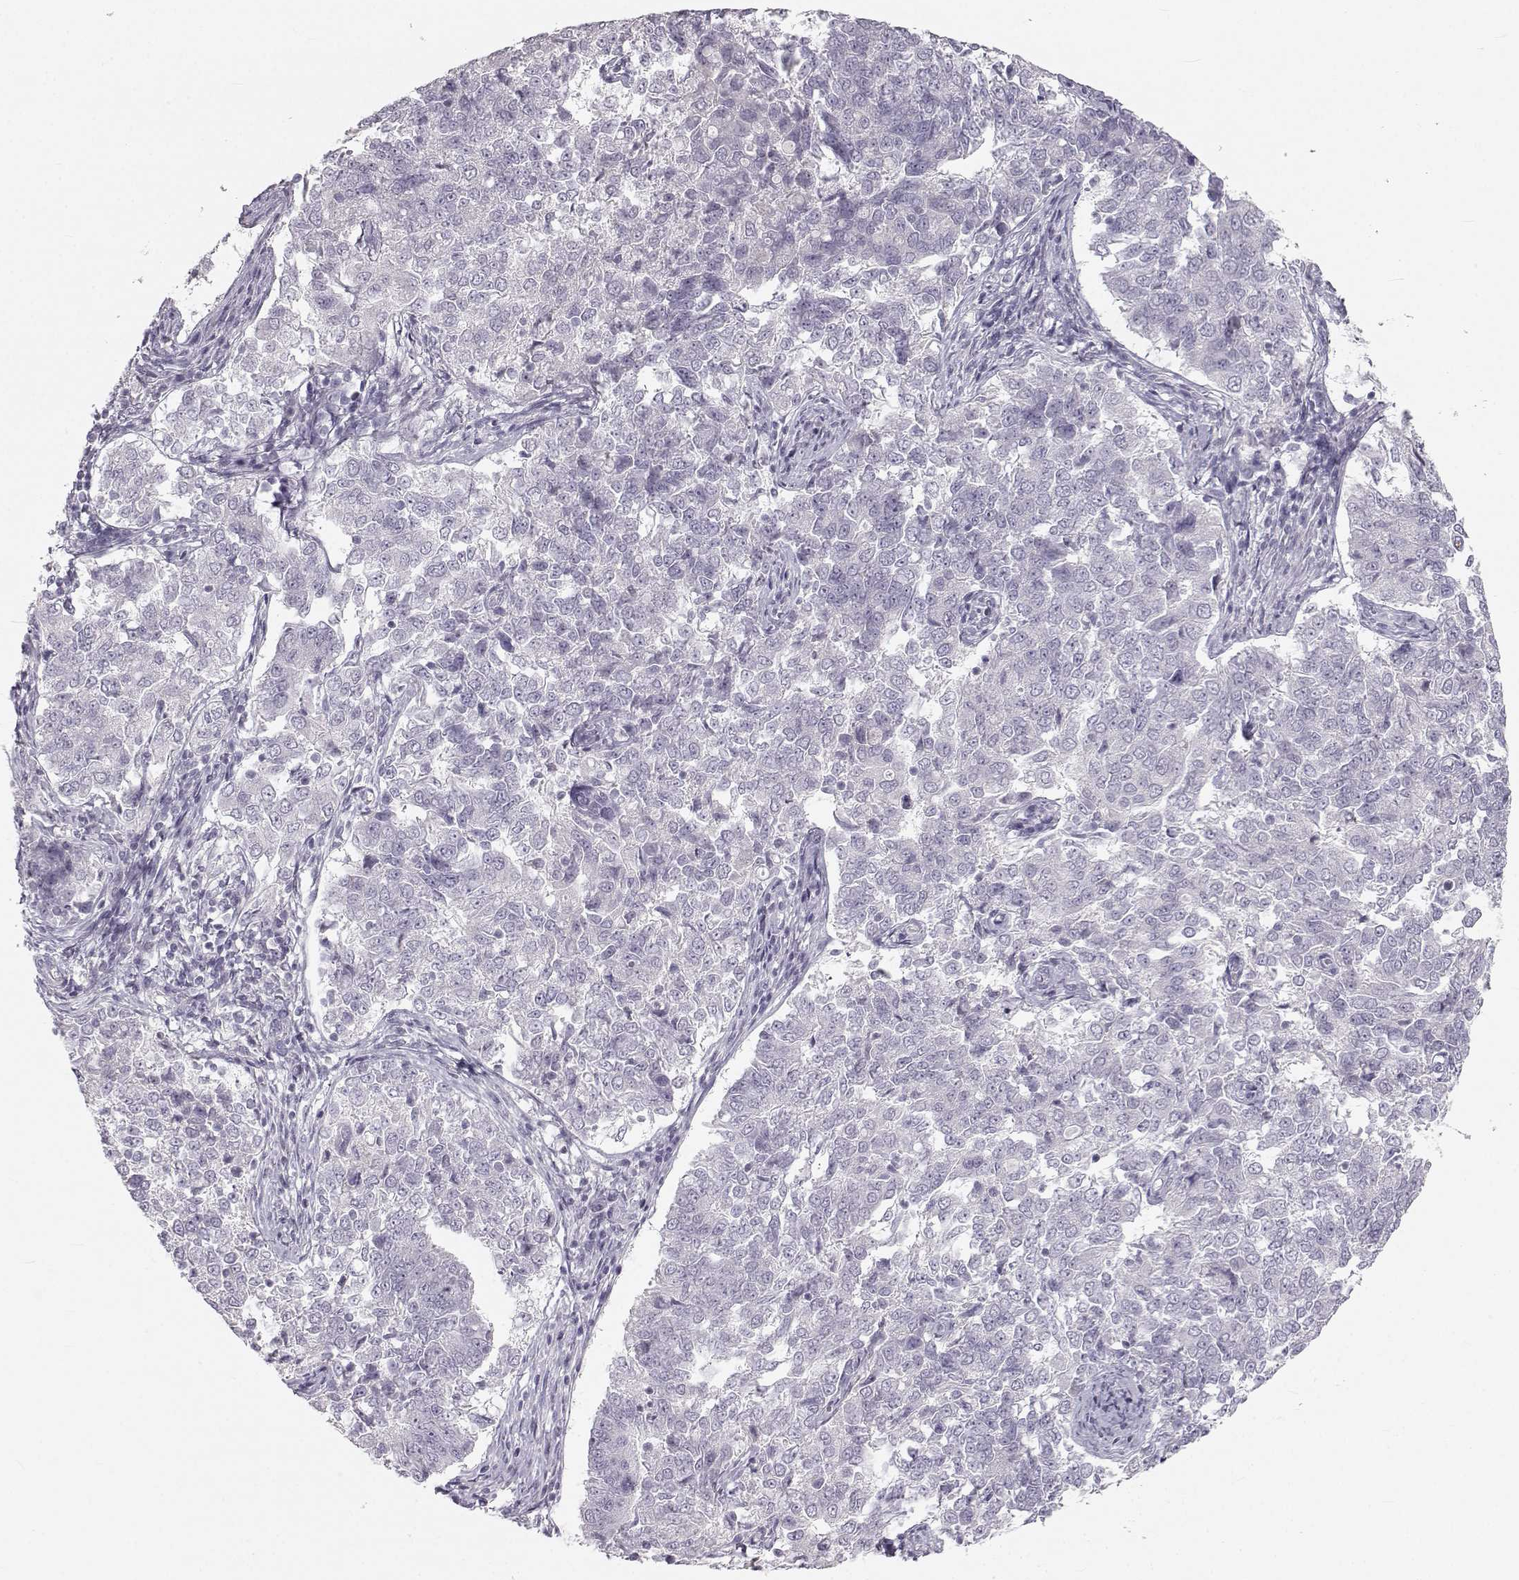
{"staining": {"intensity": "negative", "quantity": "none", "location": "none"}, "tissue": "endometrial cancer", "cell_type": "Tumor cells", "image_type": "cancer", "snomed": [{"axis": "morphology", "description": "Adenocarcinoma, NOS"}, {"axis": "topography", "description": "Endometrium"}], "caption": "Human endometrial adenocarcinoma stained for a protein using IHC shows no staining in tumor cells.", "gene": "OIP5", "patient": {"sex": "female", "age": 43}}